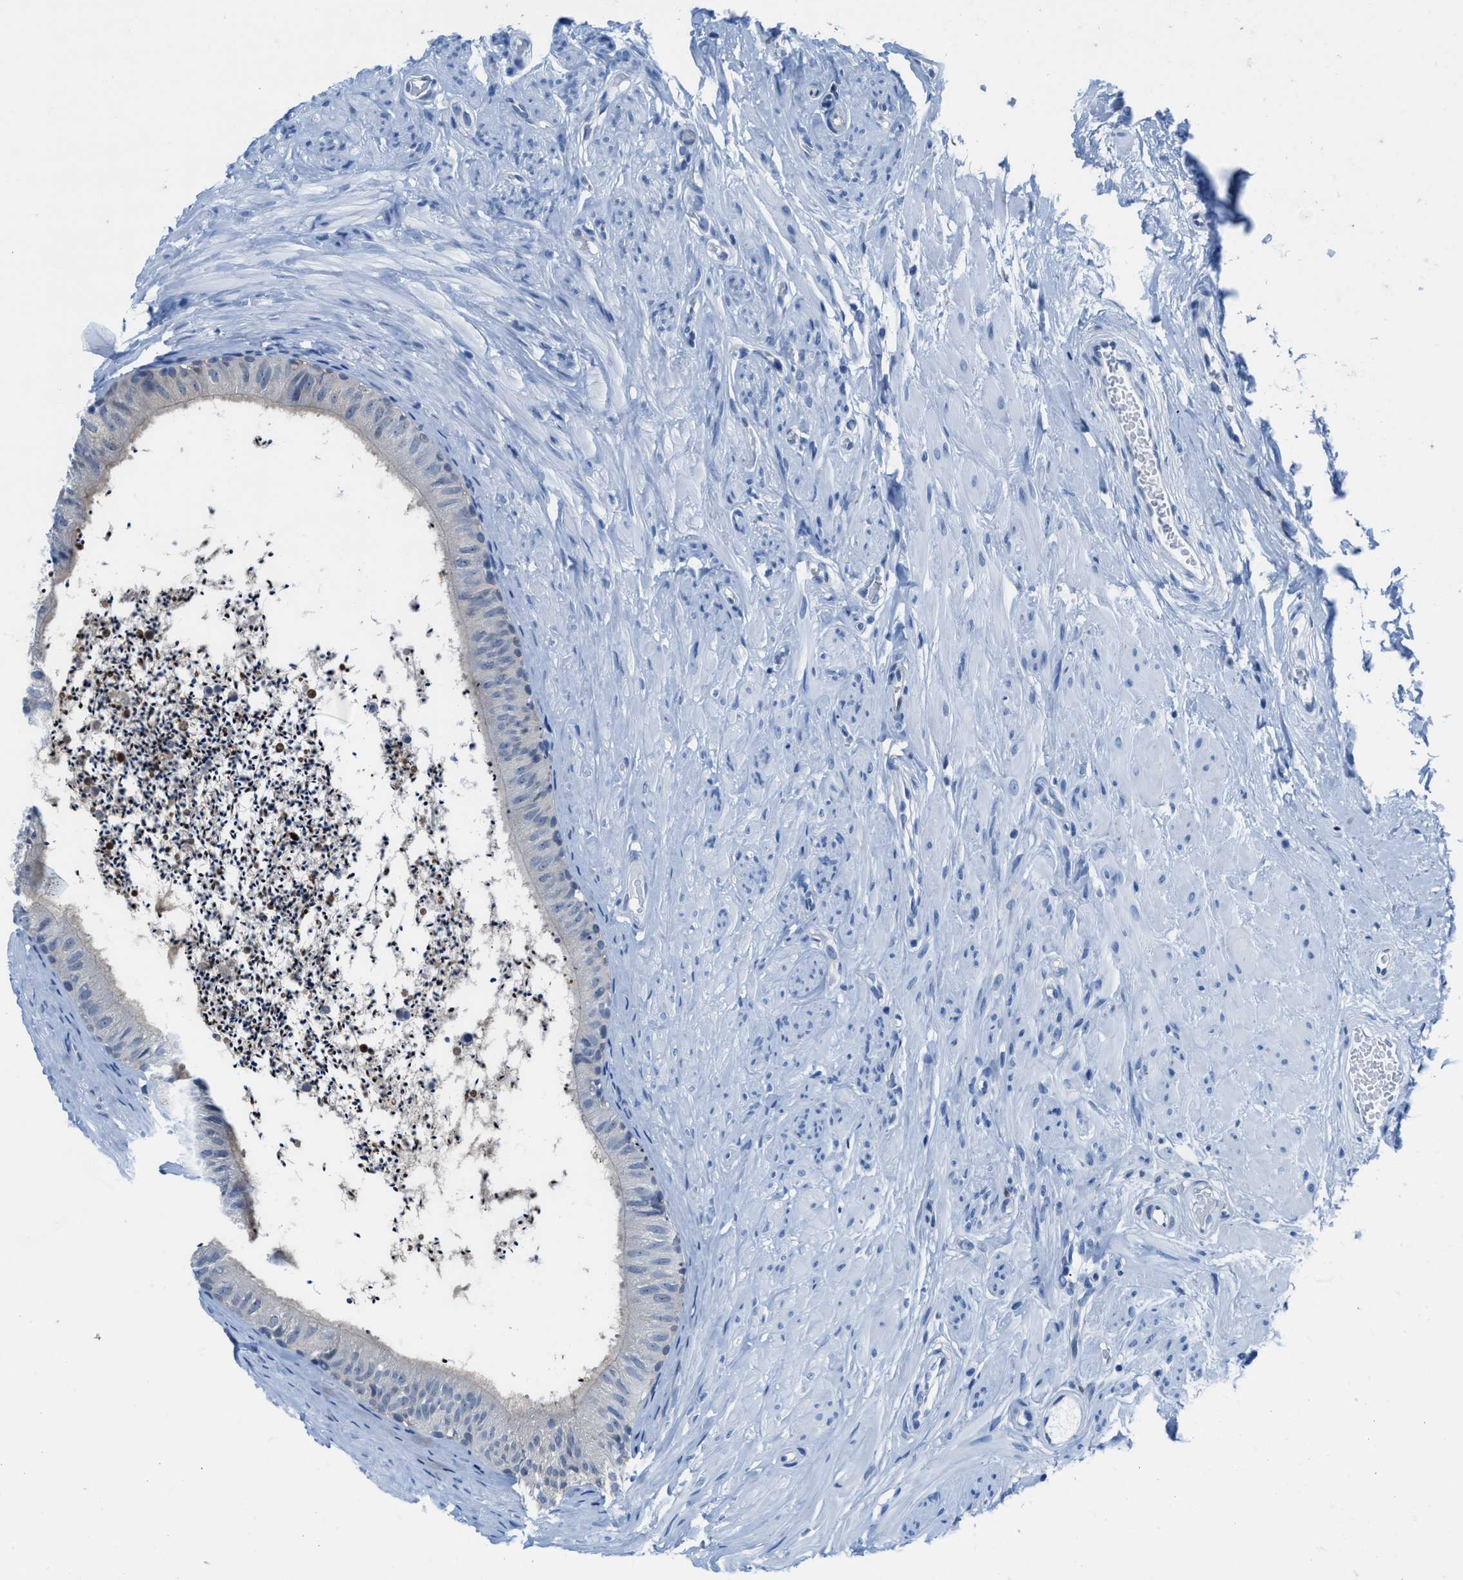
{"staining": {"intensity": "negative", "quantity": "none", "location": "none"}, "tissue": "epididymis", "cell_type": "Glandular cells", "image_type": "normal", "snomed": [{"axis": "morphology", "description": "Normal tissue, NOS"}, {"axis": "topography", "description": "Epididymis"}], "caption": "High power microscopy micrograph of an immunohistochemistry photomicrograph of benign epididymis, revealing no significant positivity in glandular cells. (IHC, brightfield microscopy, high magnification).", "gene": "NUDT5", "patient": {"sex": "male", "age": 56}}